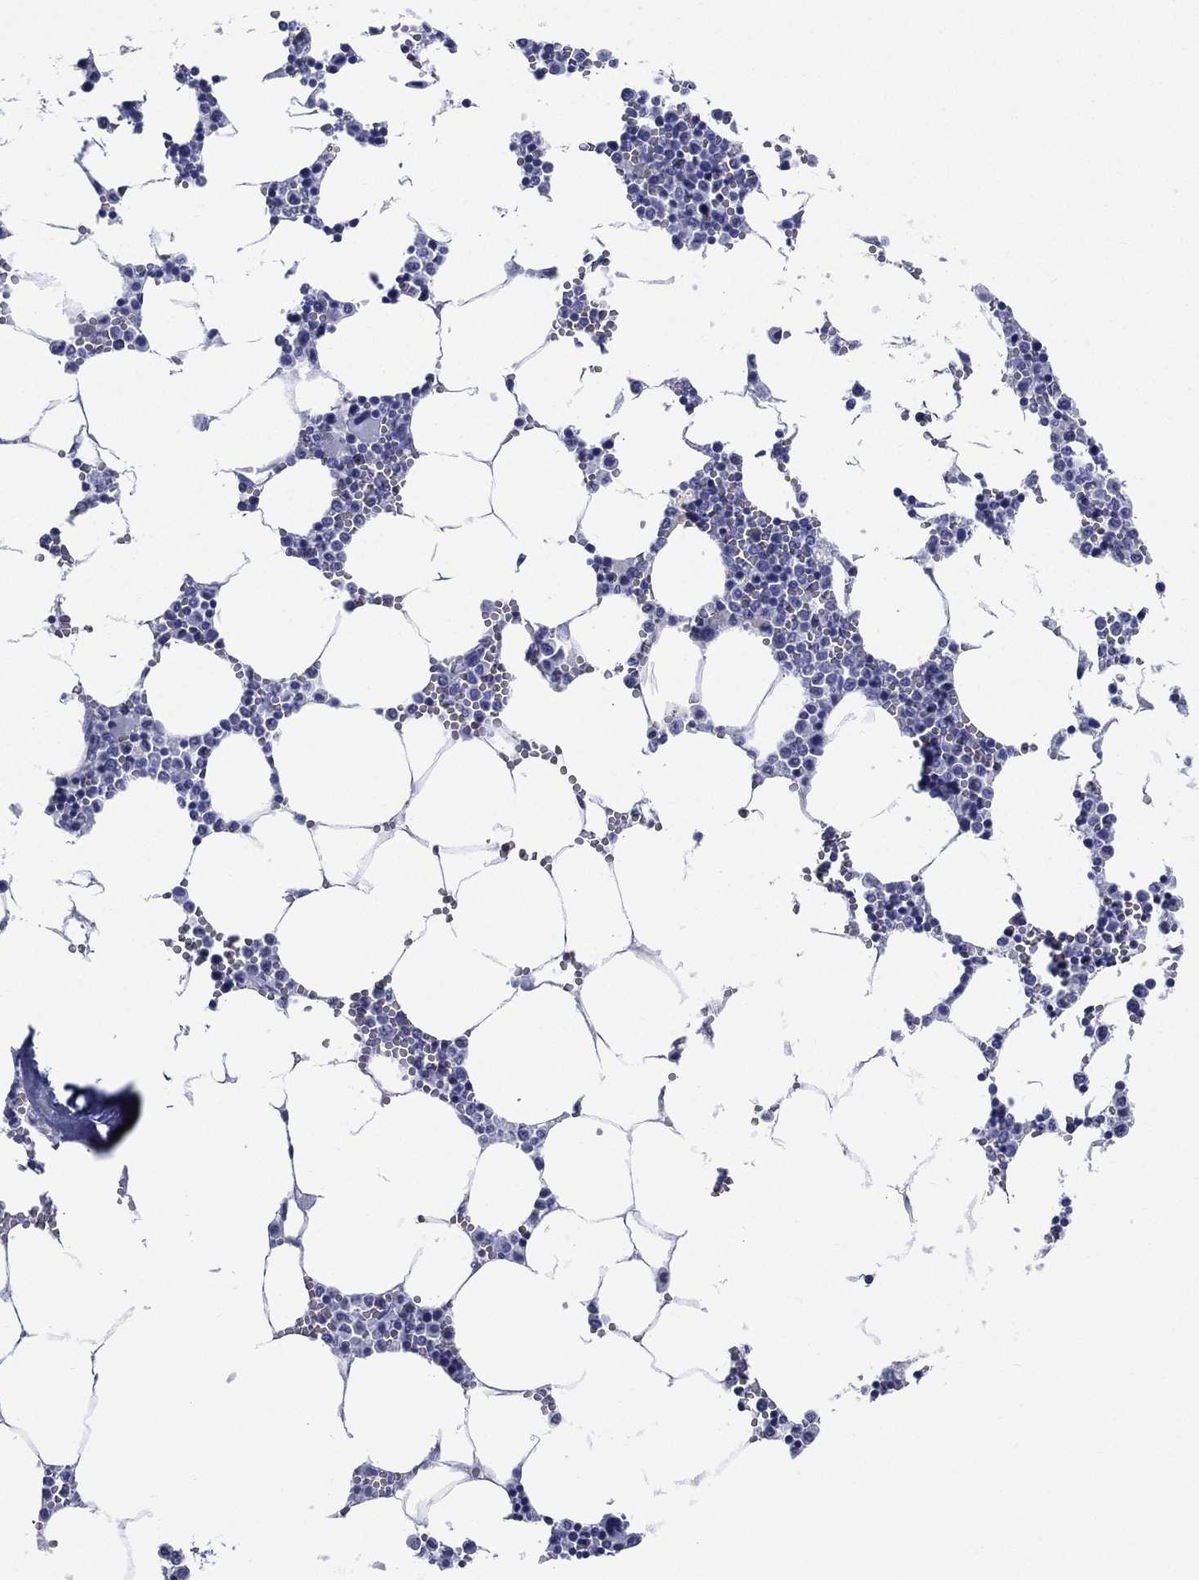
{"staining": {"intensity": "negative", "quantity": "none", "location": "none"}, "tissue": "bone marrow", "cell_type": "Hematopoietic cells", "image_type": "normal", "snomed": [{"axis": "morphology", "description": "Normal tissue, NOS"}, {"axis": "topography", "description": "Bone marrow"}], "caption": "Photomicrograph shows no protein positivity in hematopoietic cells of normal bone marrow.", "gene": "RSPH4A", "patient": {"sex": "female", "age": 64}}